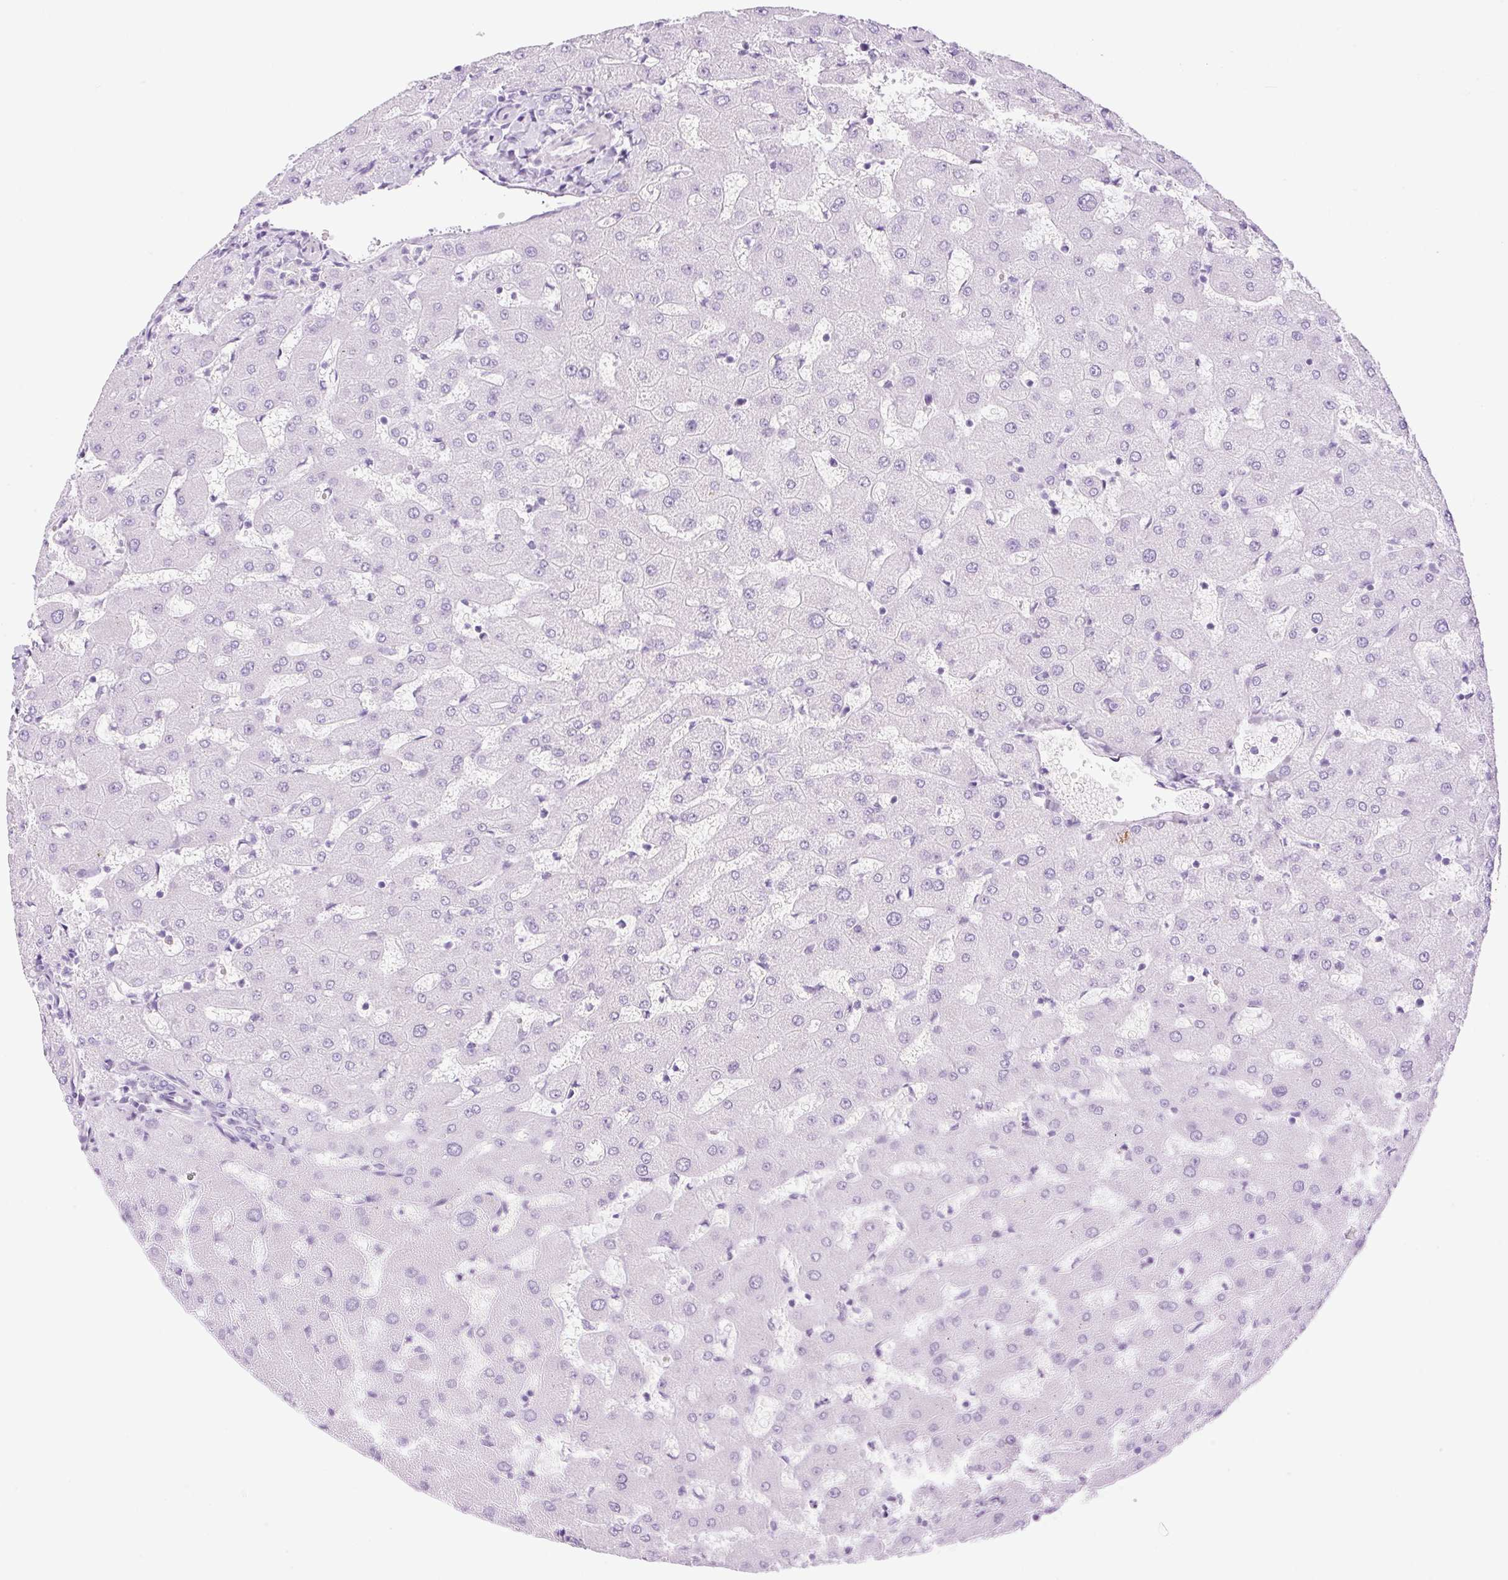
{"staining": {"intensity": "negative", "quantity": "none", "location": "none"}, "tissue": "liver", "cell_type": "Cholangiocytes", "image_type": "normal", "snomed": [{"axis": "morphology", "description": "Normal tissue, NOS"}, {"axis": "topography", "description": "Liver"}], "caption": "The micrograph reveals no significant expression in cholangiocytes of liver. (Immunohistochemistry (ihc), brightfield microscopy, high magnification).", "gene": "SPRR4", "patient": {"sex": "female", "age": 63}}